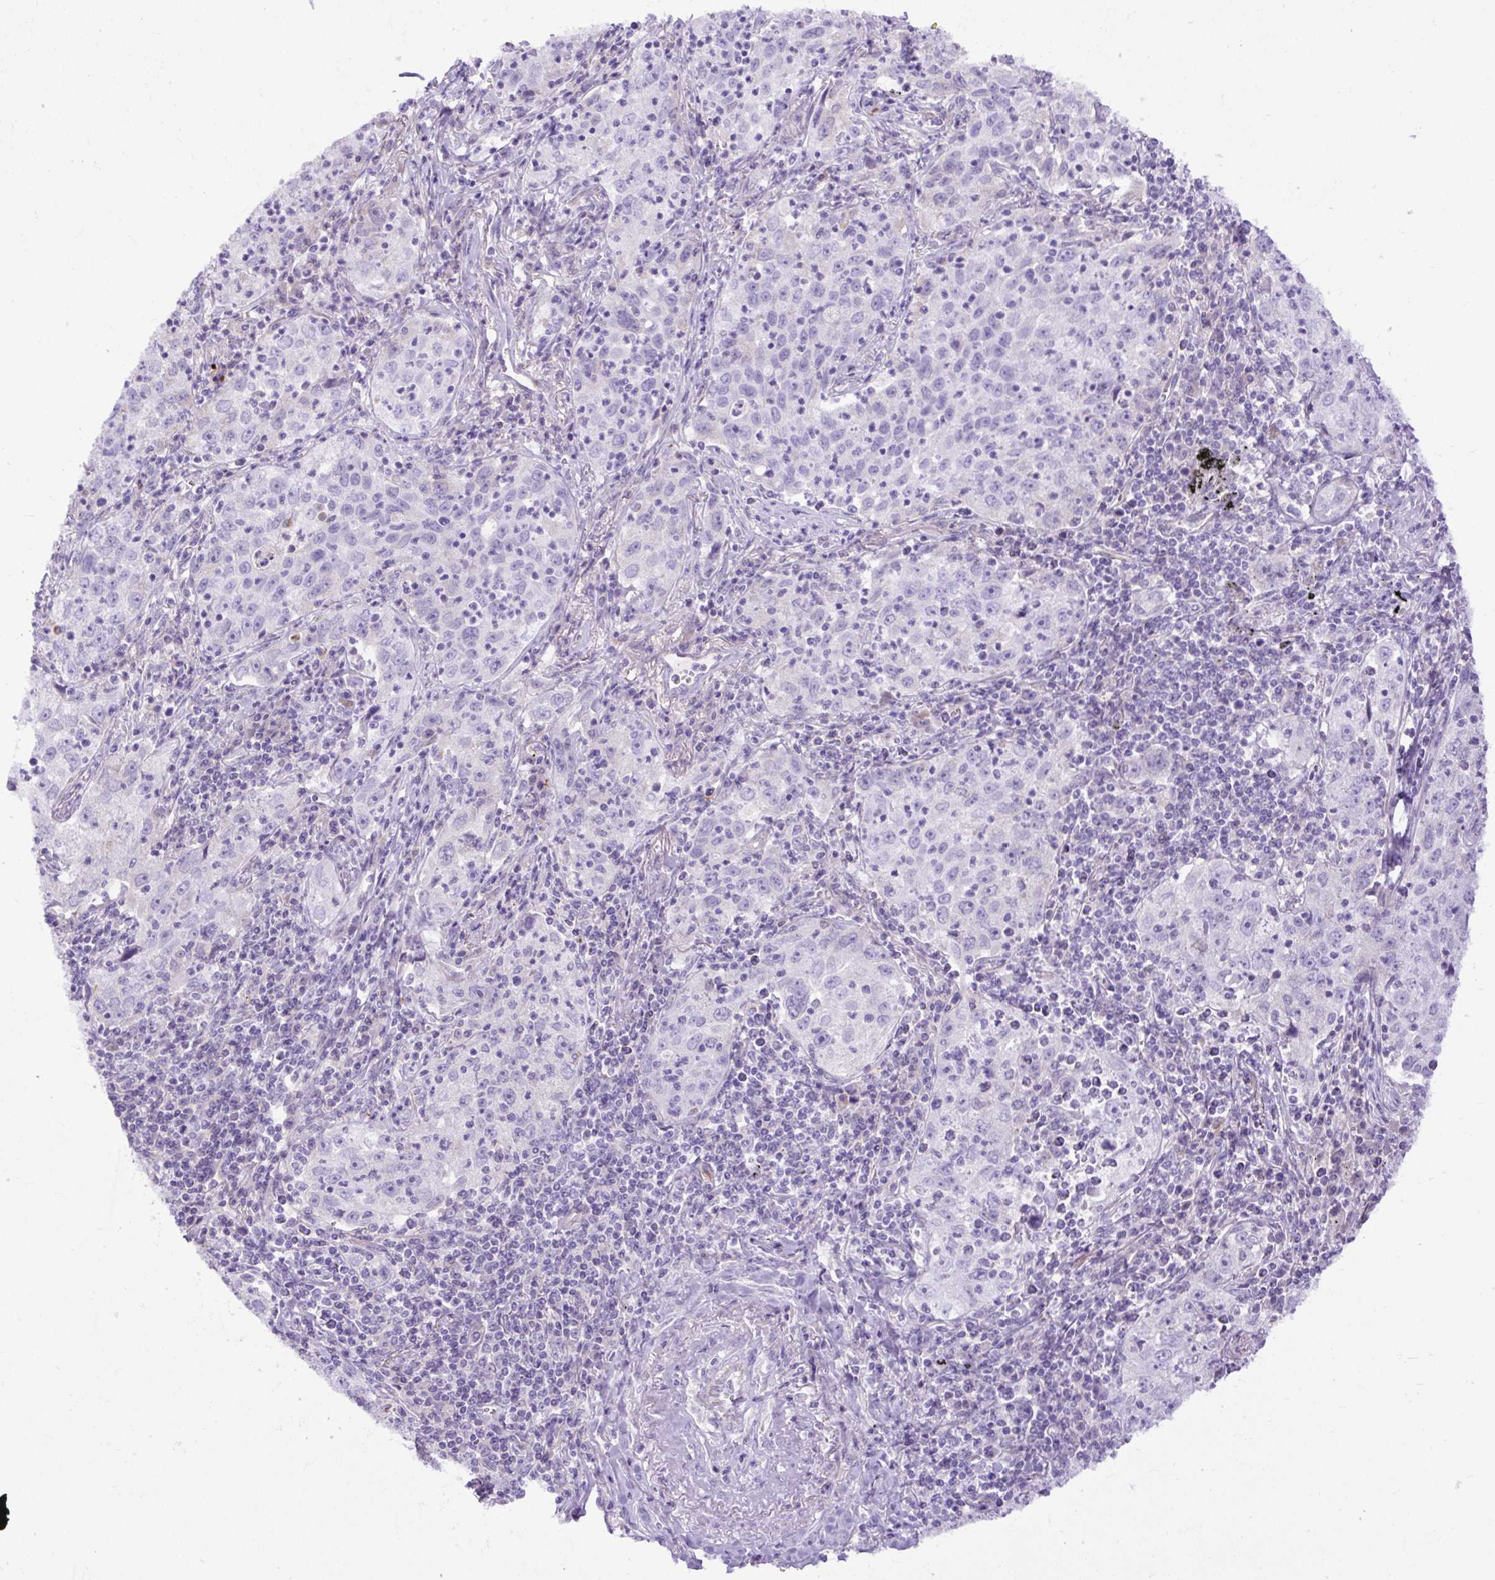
{"staining": {"intensity": "negative", "quantity": "none", "location": "none"}, "tissue": "lung cancer", "cell_type": "Tumor cells", "image_type": "cancer", "snomed": [{"axis": "morphology", "description": "Squamous cell carcinoma, NOS"}, {"axis": "topography", "description": "Lung"}], "caption": "An immunohistochemistry micrograph of lung cancer (squamous cell carcinoma) is shown. There is no staining in tumor cells of lung cancer (squamous cell carcinoma).", "gene": "SPTBN5", "patient": {"sex": "male", "age": 71}}